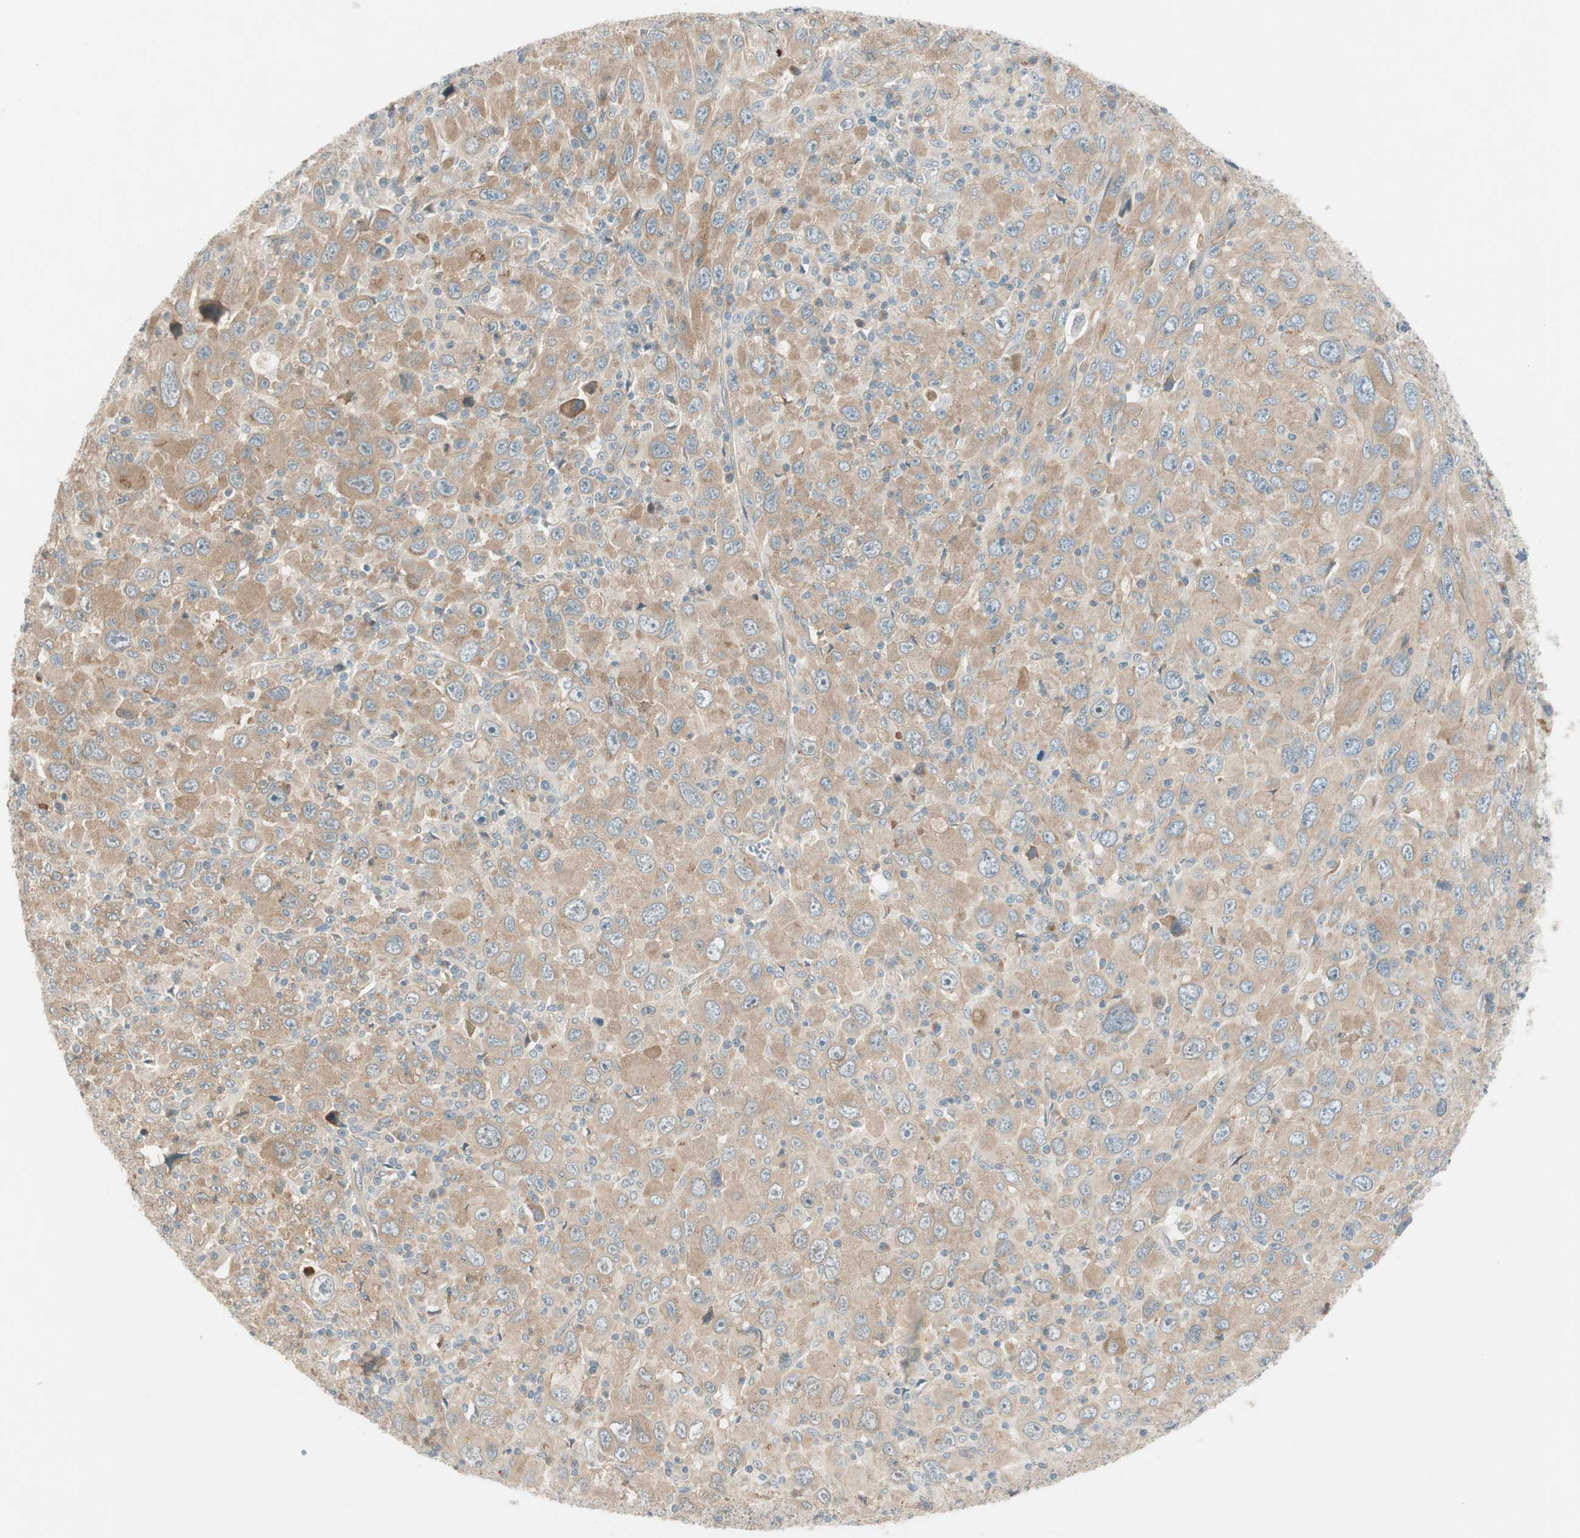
{"staining": {"intensity": "weak", "quantity": ">75%", "location": "cytoplasmic/membranous"}, "tissue": "melanoma", "cell_type": "Tumor cells", "image_type": "cancer", "snomed": [{"axis": "morphology", "description": "Malignant melanoma, Metastatic site"}, {"axis": "topography", "description": "Skin"}], "caption": "Tumor cells exhibit weak cytoplasmic/membranous staining in about >75% of cells in melanoma.", "gene": "CGRRF1", "patient": {"sex": "female", "age": 56}}